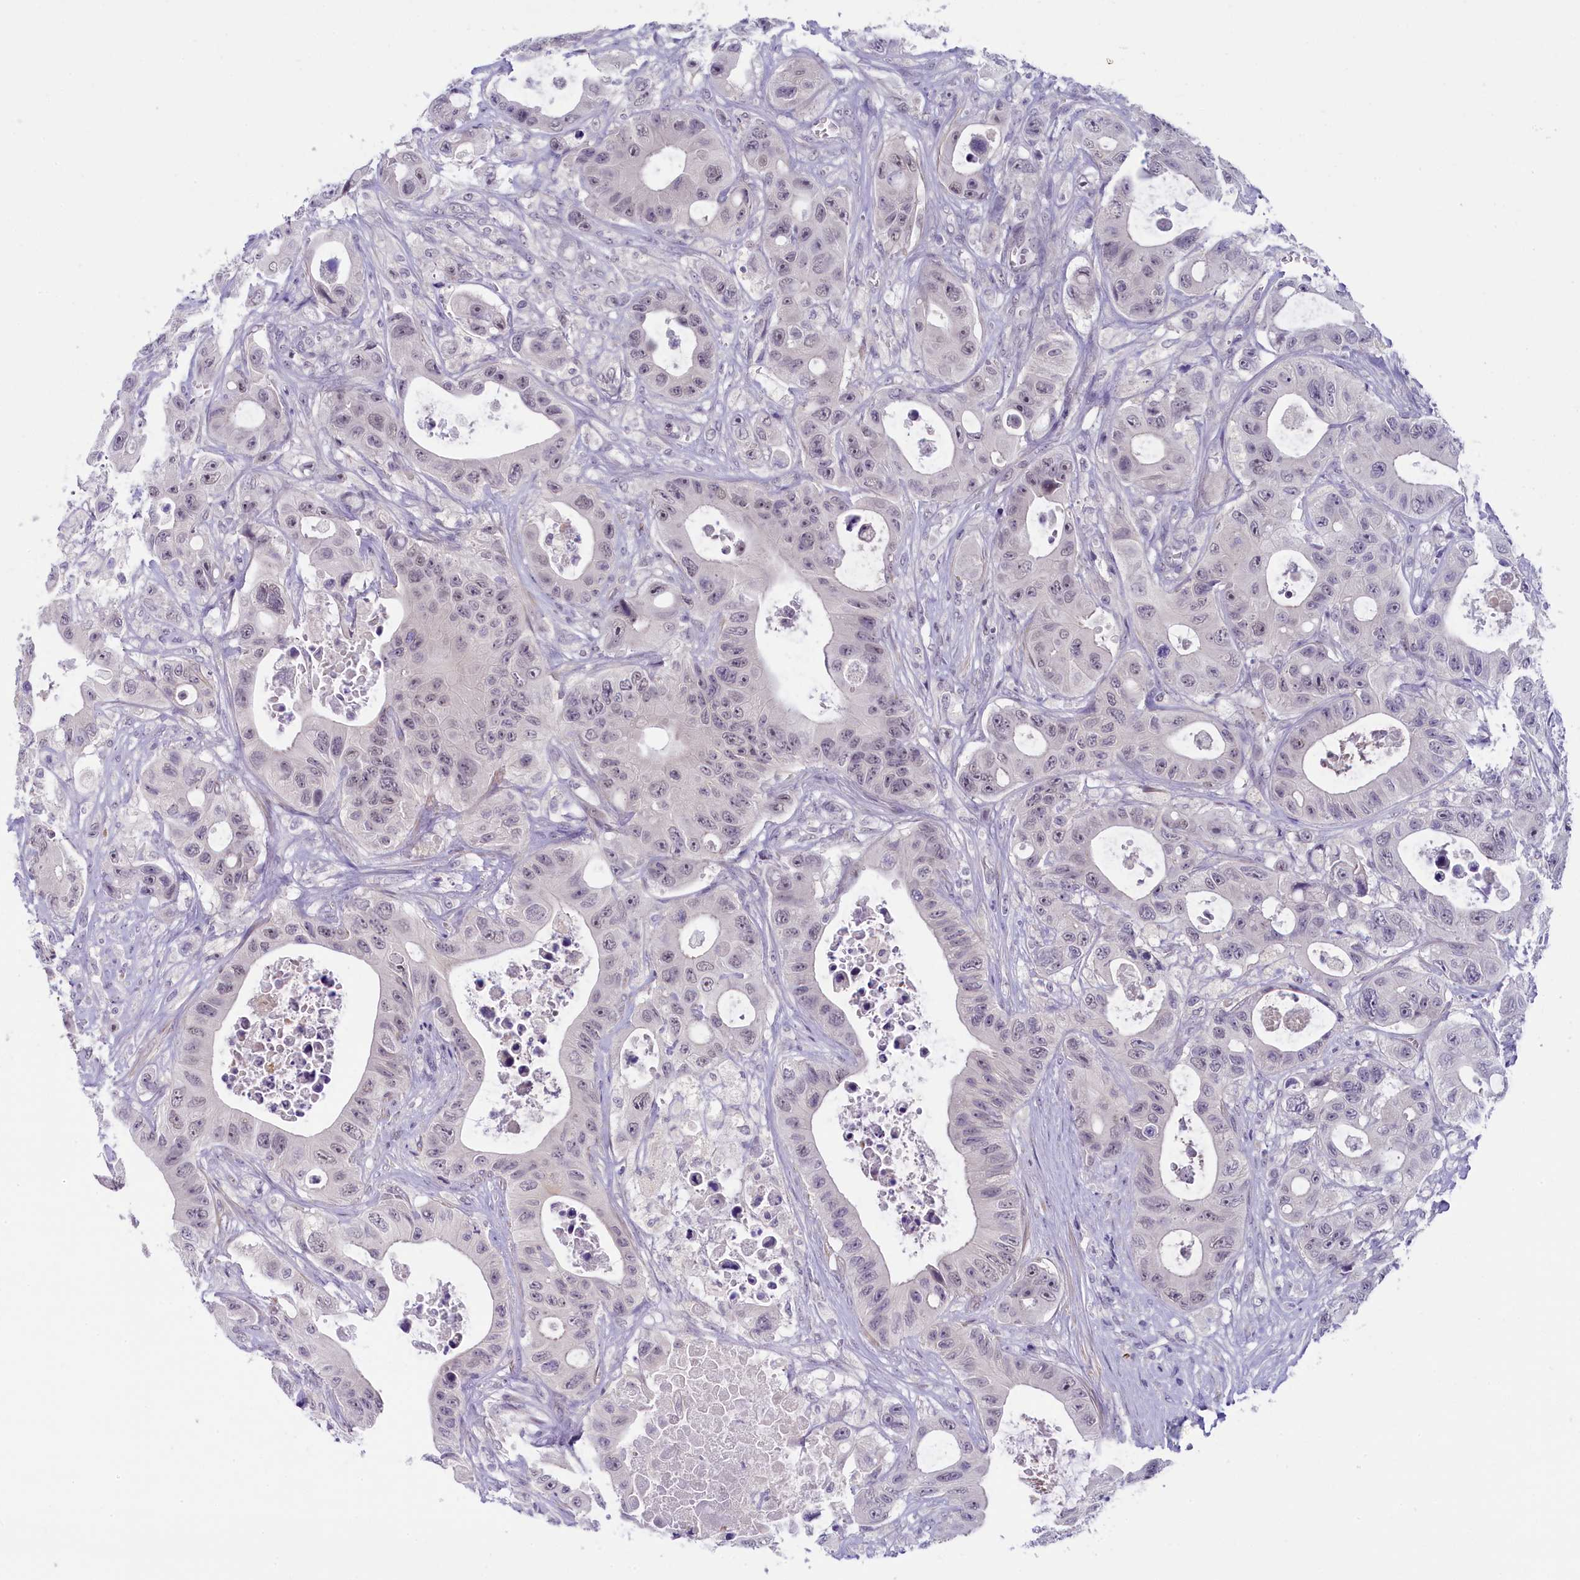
{"staining": {"intensity": "weak", "quantity": "<25%", "location": "nuclear"}, "tissue": "colorectal cancer", "cell_type": "Tumor cells", "image_type": "cancer", "snomed": [{"axis": "morphology", "description": "Adenocarcinoma, NOS"}, {"axis": "topography", "description": "Colon"}], "caption": "Colorectal cancer (adenocarcinoma) stained for a protein using immunohistochemistry (IHC) reveals no expression tumor cells.", "gene": "CRAMP1", "patient": {"sex": "female", "age": 46}}